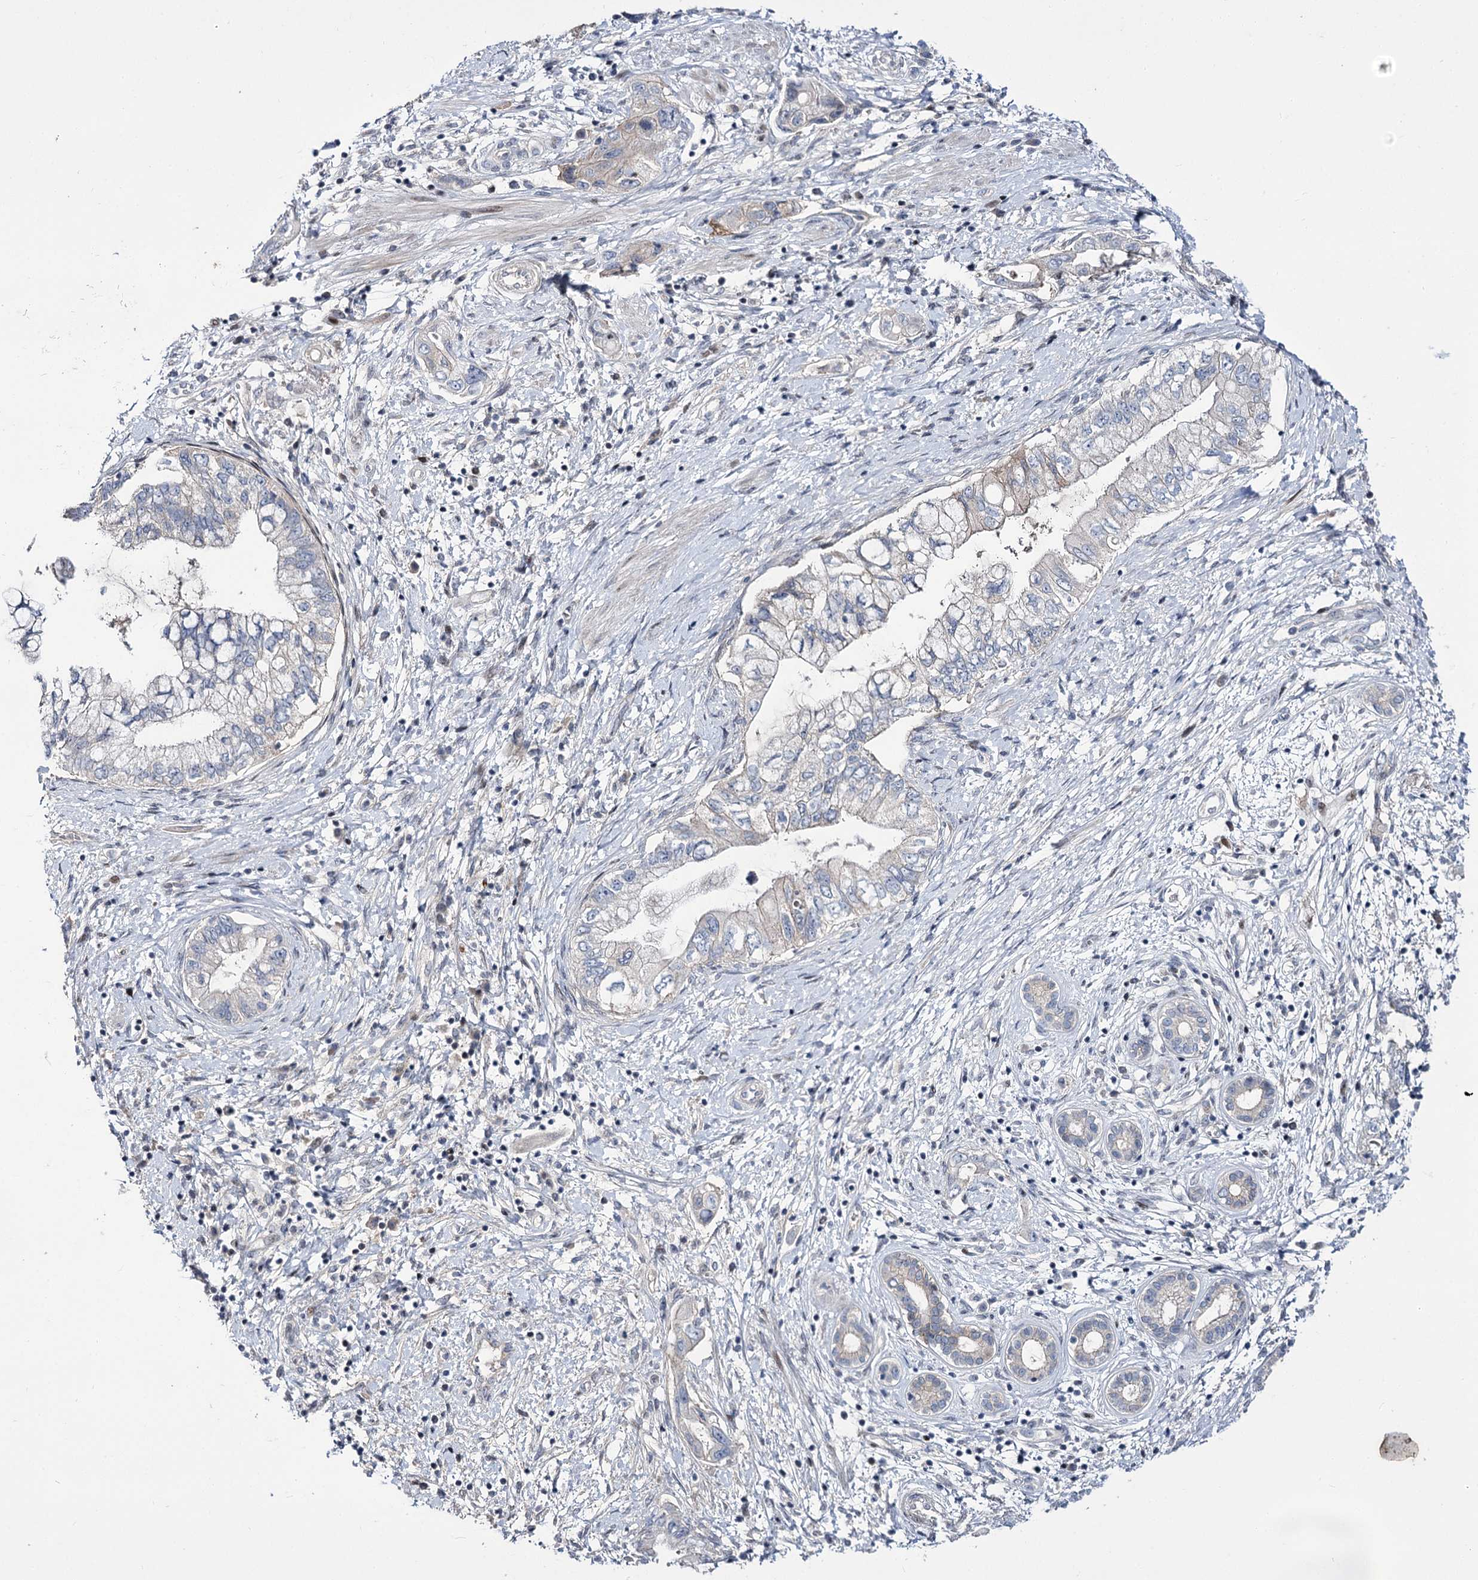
{"staining": {"intensity": "negative", "quantity": "none", "location": "none"}, "tissue": "pancreatic cancer", "cell_type": "Tumor cells", "image_type": "cancer", "snomed": [{"axis": "morphology", "description": "Adenocarcinoma, NOS"}, {"axis": "topography", "description": "Pancreas"}], "caption": "An immunohistochemistry (IHC) image of pancreatic cancer (adenocarcinoma) is shown. There is no staining in tumor cells of pancreatic cancer (adenocarcinoma).", "gene": "ITFG2", "patient": {"sex": "female", "age": 73}}